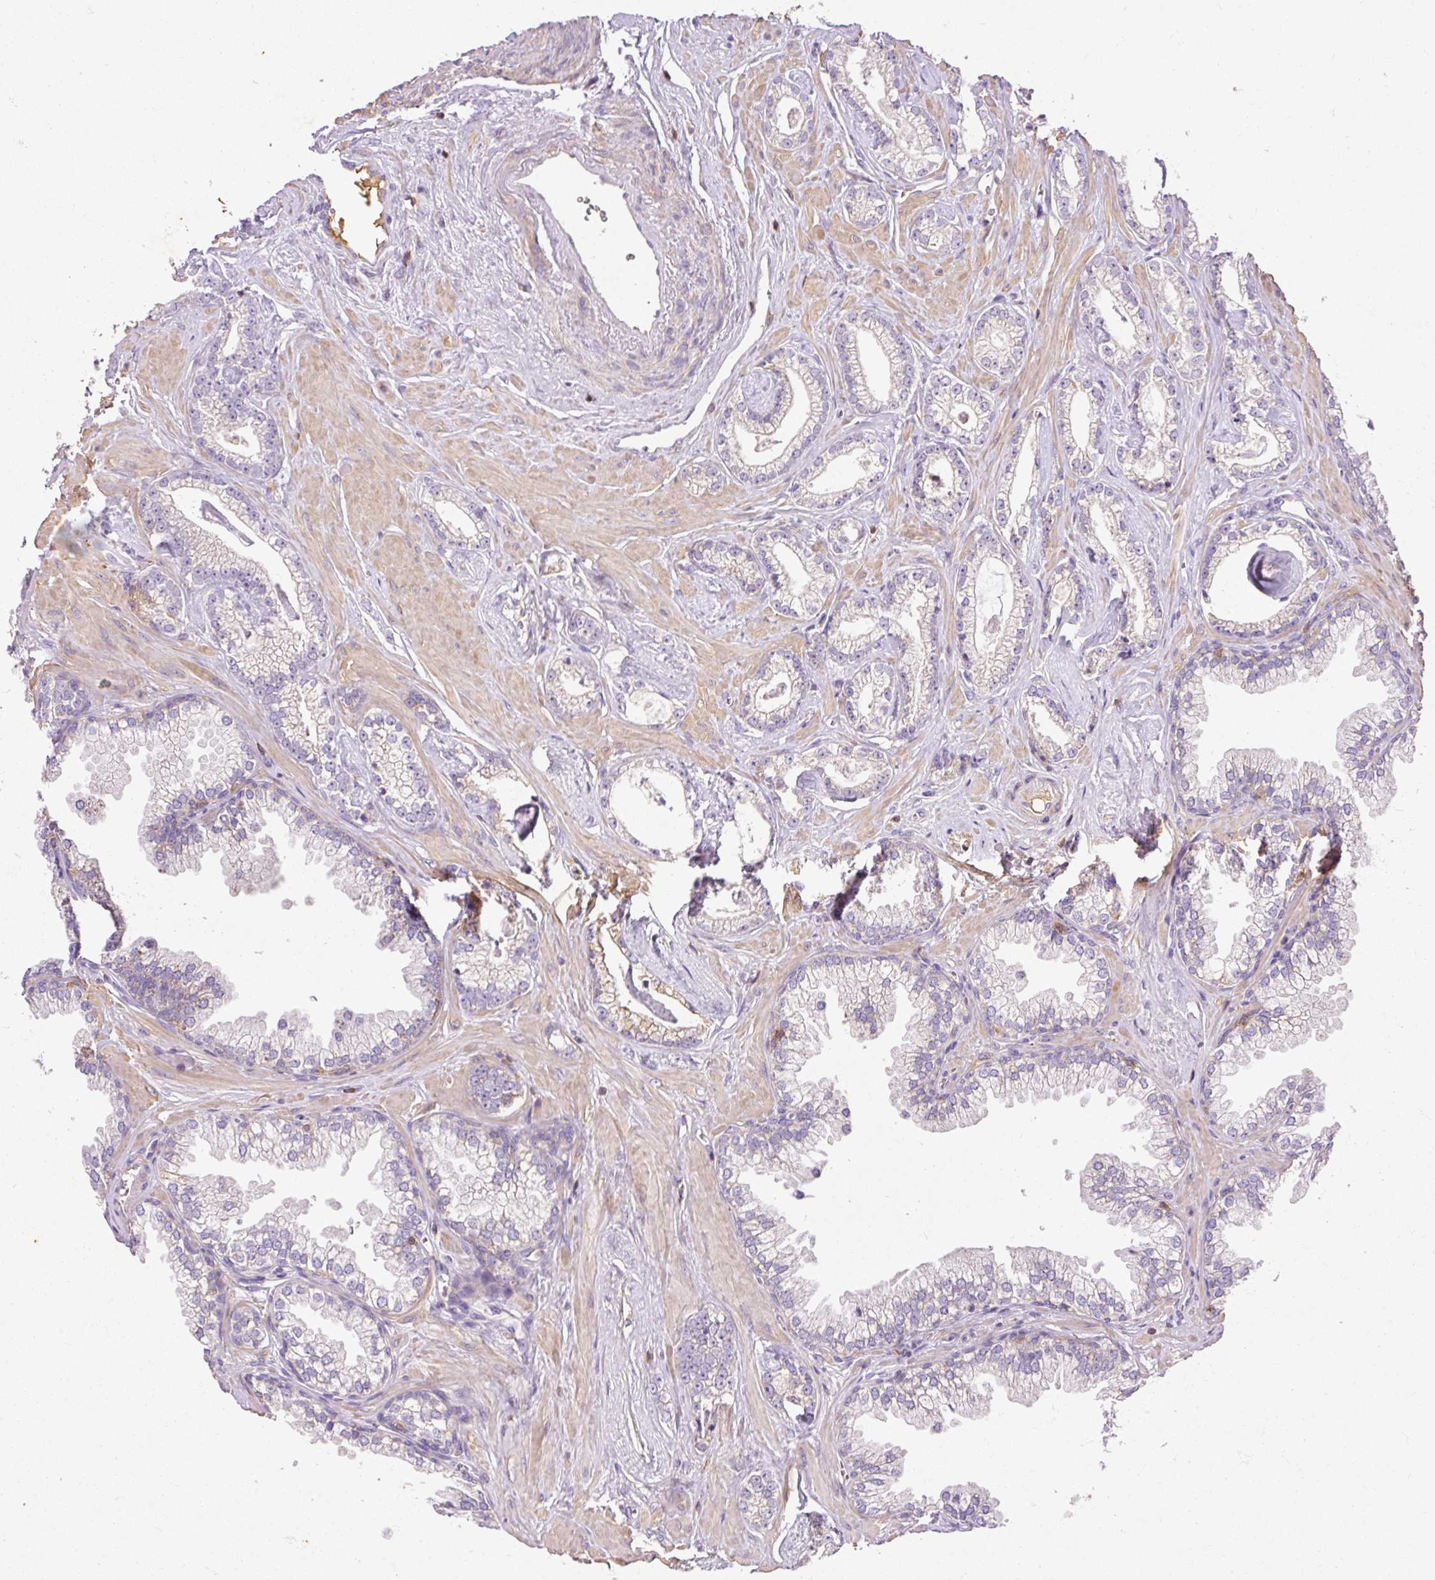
{"staining": {"intensity": "weak", "quantity": "<25%", "location": "cytoplasmic/membranous"}, "tissue": "prostate cancer", "cell_type": "Tumor cells", "image_type": "cancer", "snomed": [{"axis": "morphology", "description": "Adenocarcinoma, Low grade"}, {"axis": "topography", "description": "Prostate"}], "caption": "Immunohistochemical staining of human low-grade adenocarcinoma (prostate) displays no significant staining in tumor cells.", "gene": "IMMT", "patient": {"sex": "male", "age": 60}}